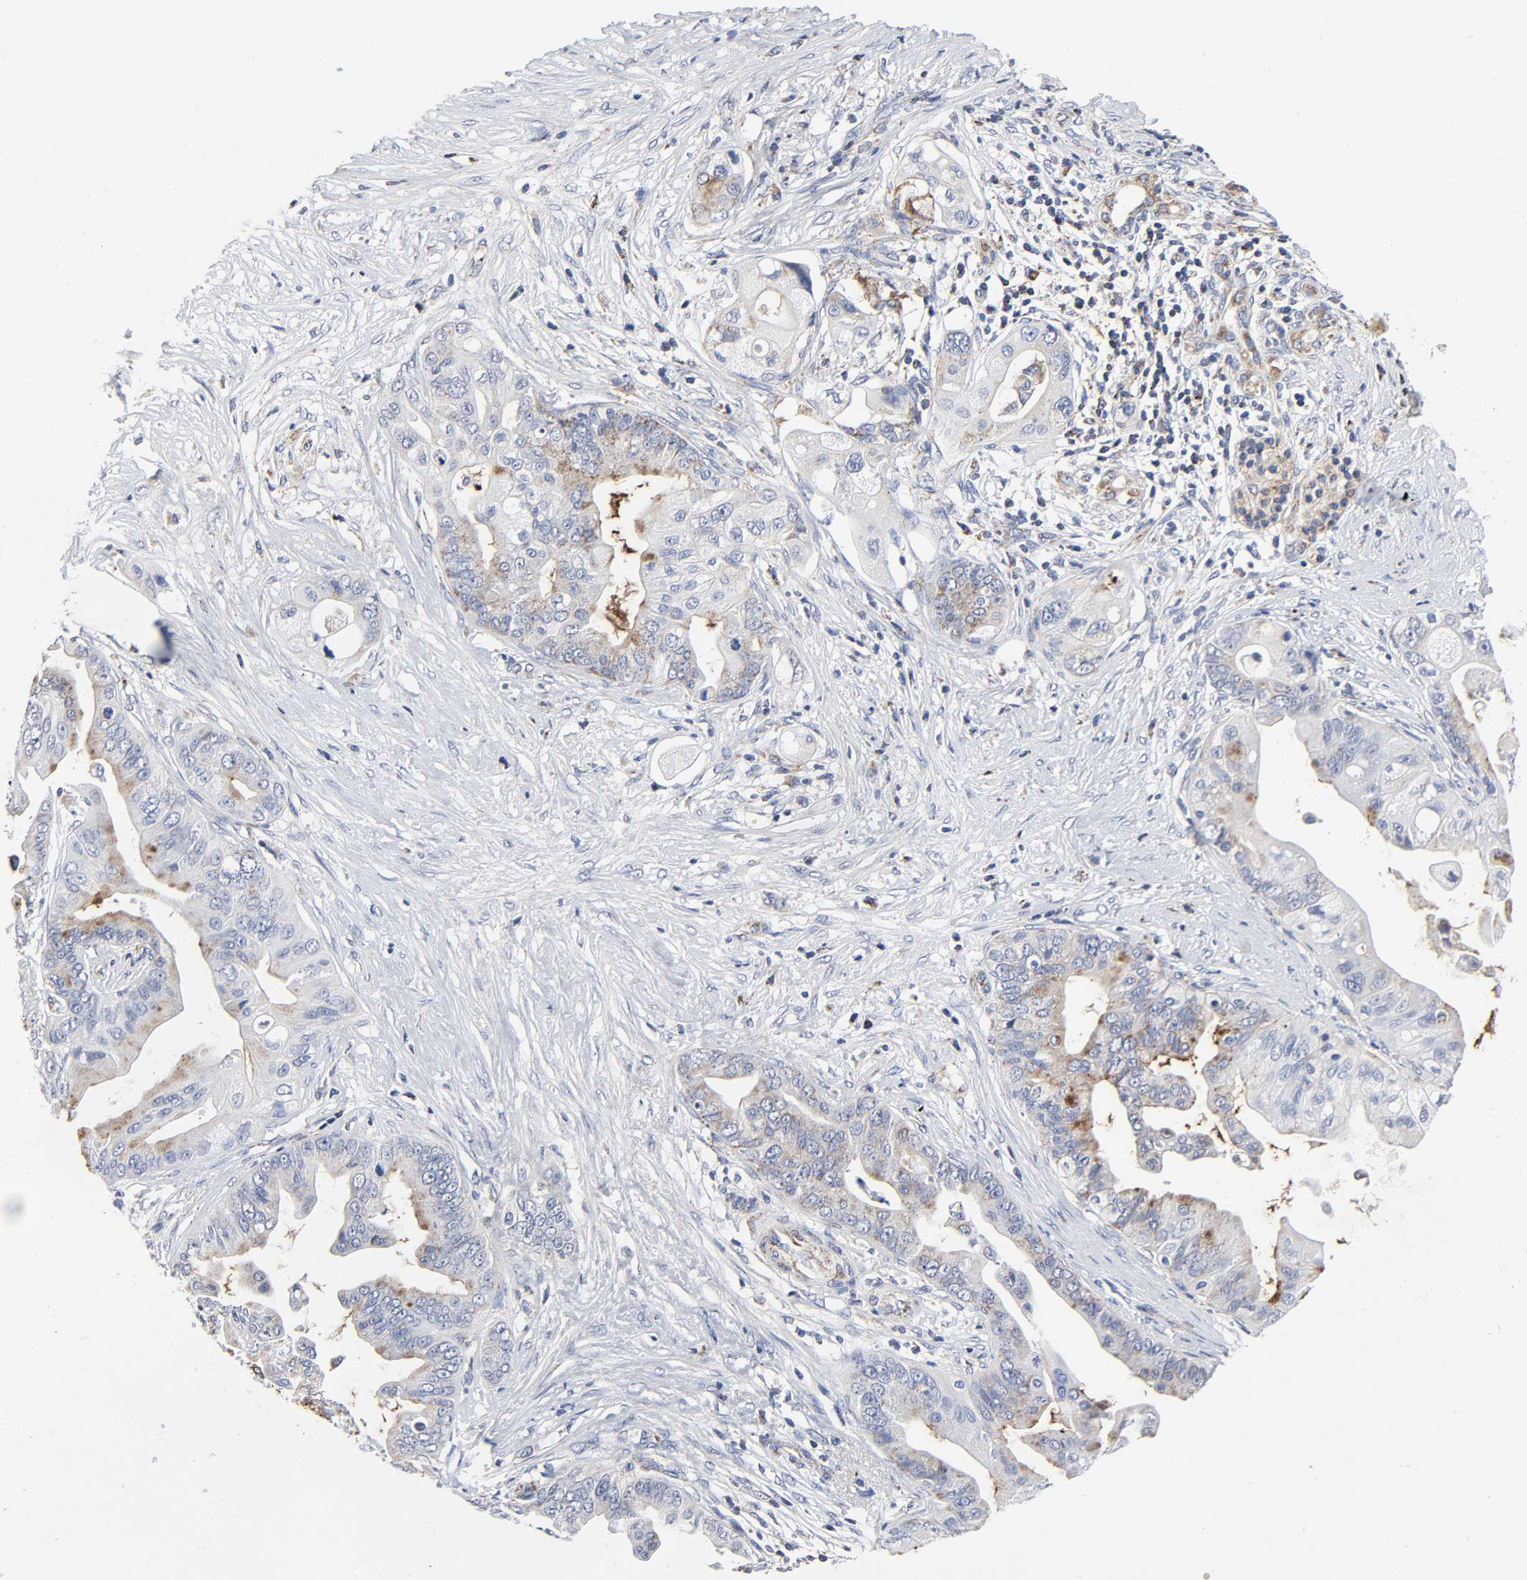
{"staining": {"intensity": "weak", "quantity": "25%-75%", "location": "cytoplasmic/membranous"}, "tissue": "pancreatic cancer", "cell_type": "Tumor cells", "image_type": "cancer", "snomed": [{"axis": "morphology", "description": "Adenocarcinoma, NOS"}, {"axis": "topography", "description": "Pancreas"}], "caption": "Immunohistochemistry (IHC) micrograph of pancreatic adenocarcinoma stained for a protein (brown), which demonstrates low levels of weak cytoplasmic/membranous positivity in approximately 25%-75% of tumor cells.", "gene": "AOPEP", "patient": {"sex": "female", "age": 75}}